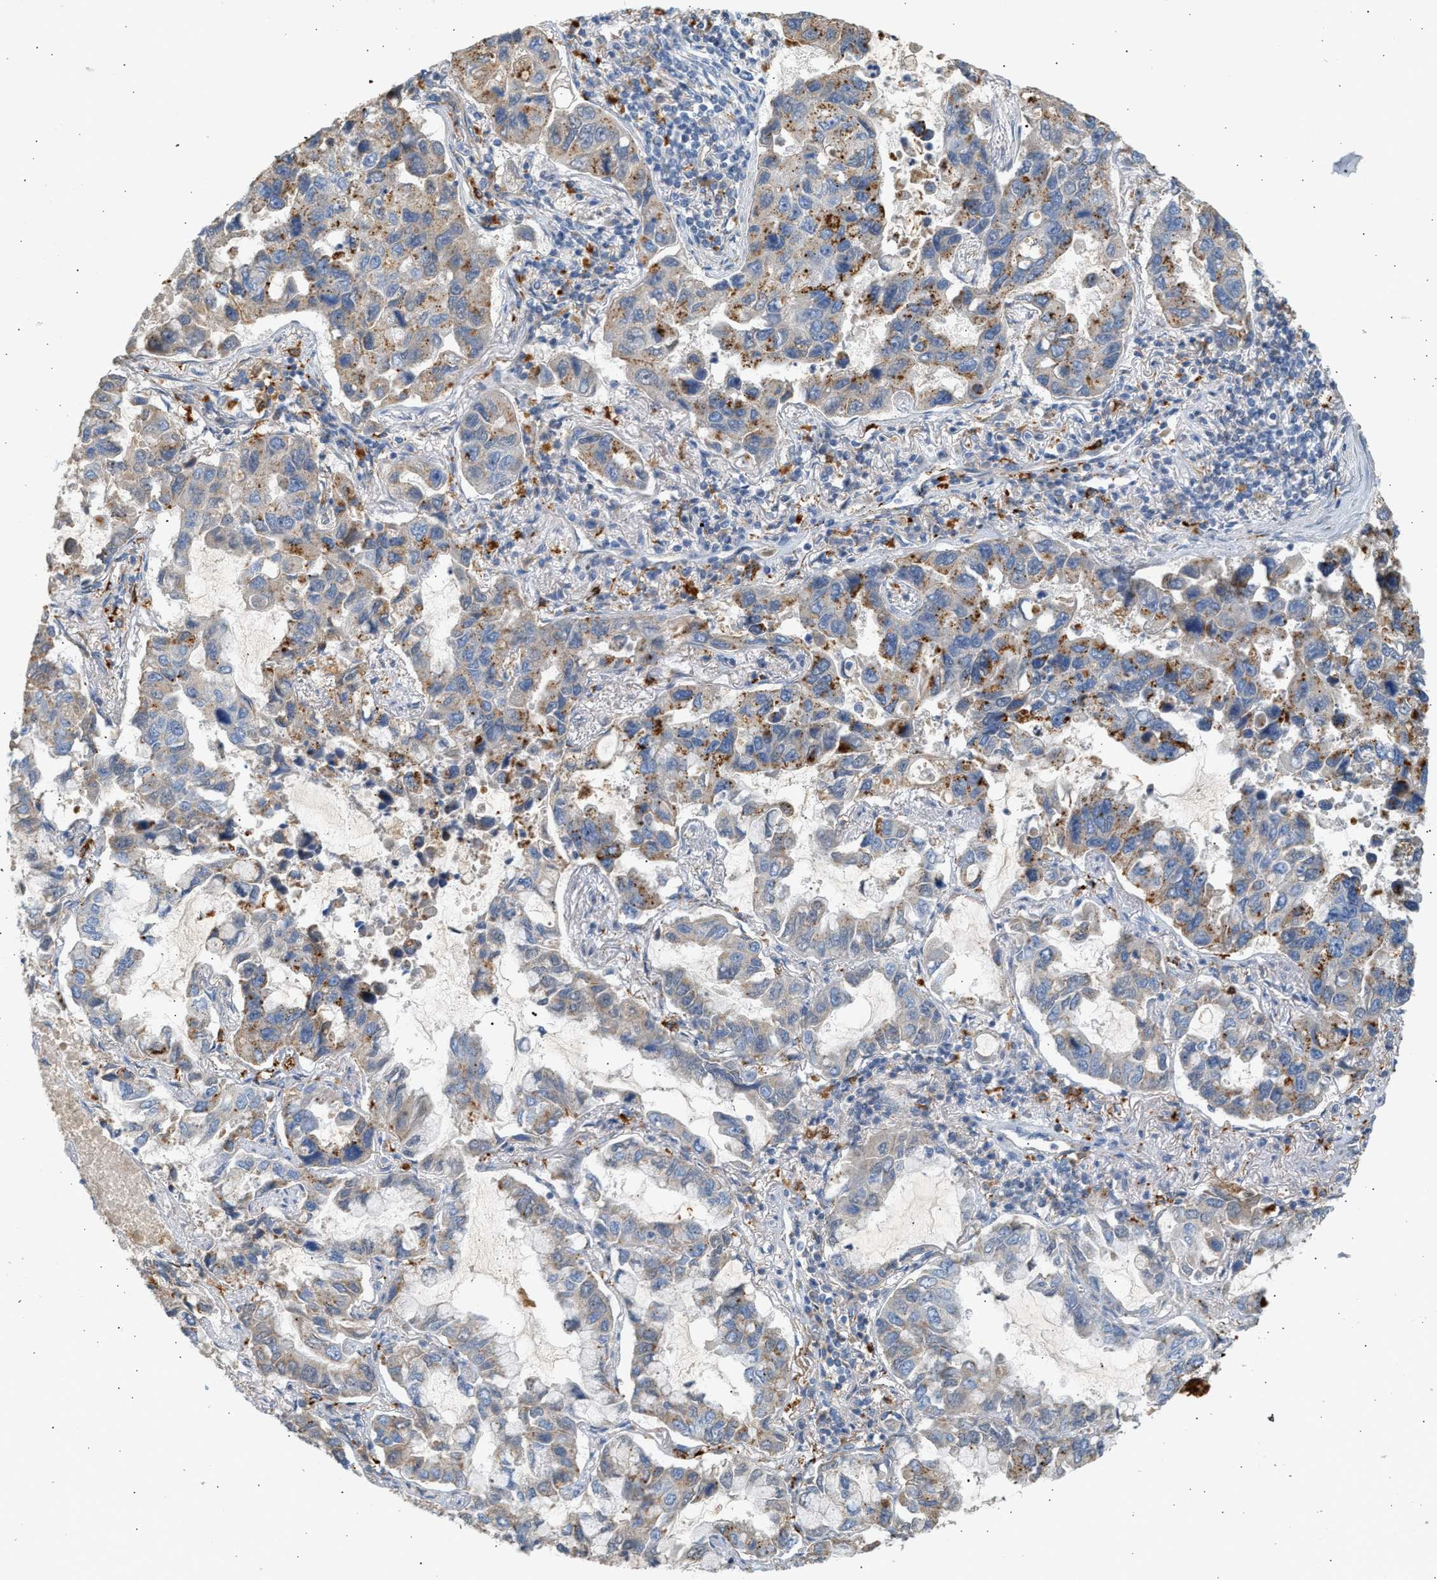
{"staining": {"intensity": "weak", "quantity": "25%-75%", "location": "cytoplasmic/membranous"}, "tissue": "lung cancer", "cell_type": "Tumor cells", "image_type": "cancer", "snomed": [{"axis": "morphology", "description": "Adenocarcinoma, NOS"}, {"axis": "topography", "description": "Lung"}], "caption": "High-power microscopy captured an IHC image of lung adenocarcinoma, revealing weak cytoplasmic/membranous positivity in about 25%-75% of tumor cells.", "gene": "ENTHD1", "patient": {"sex": "male", "age": 64}}